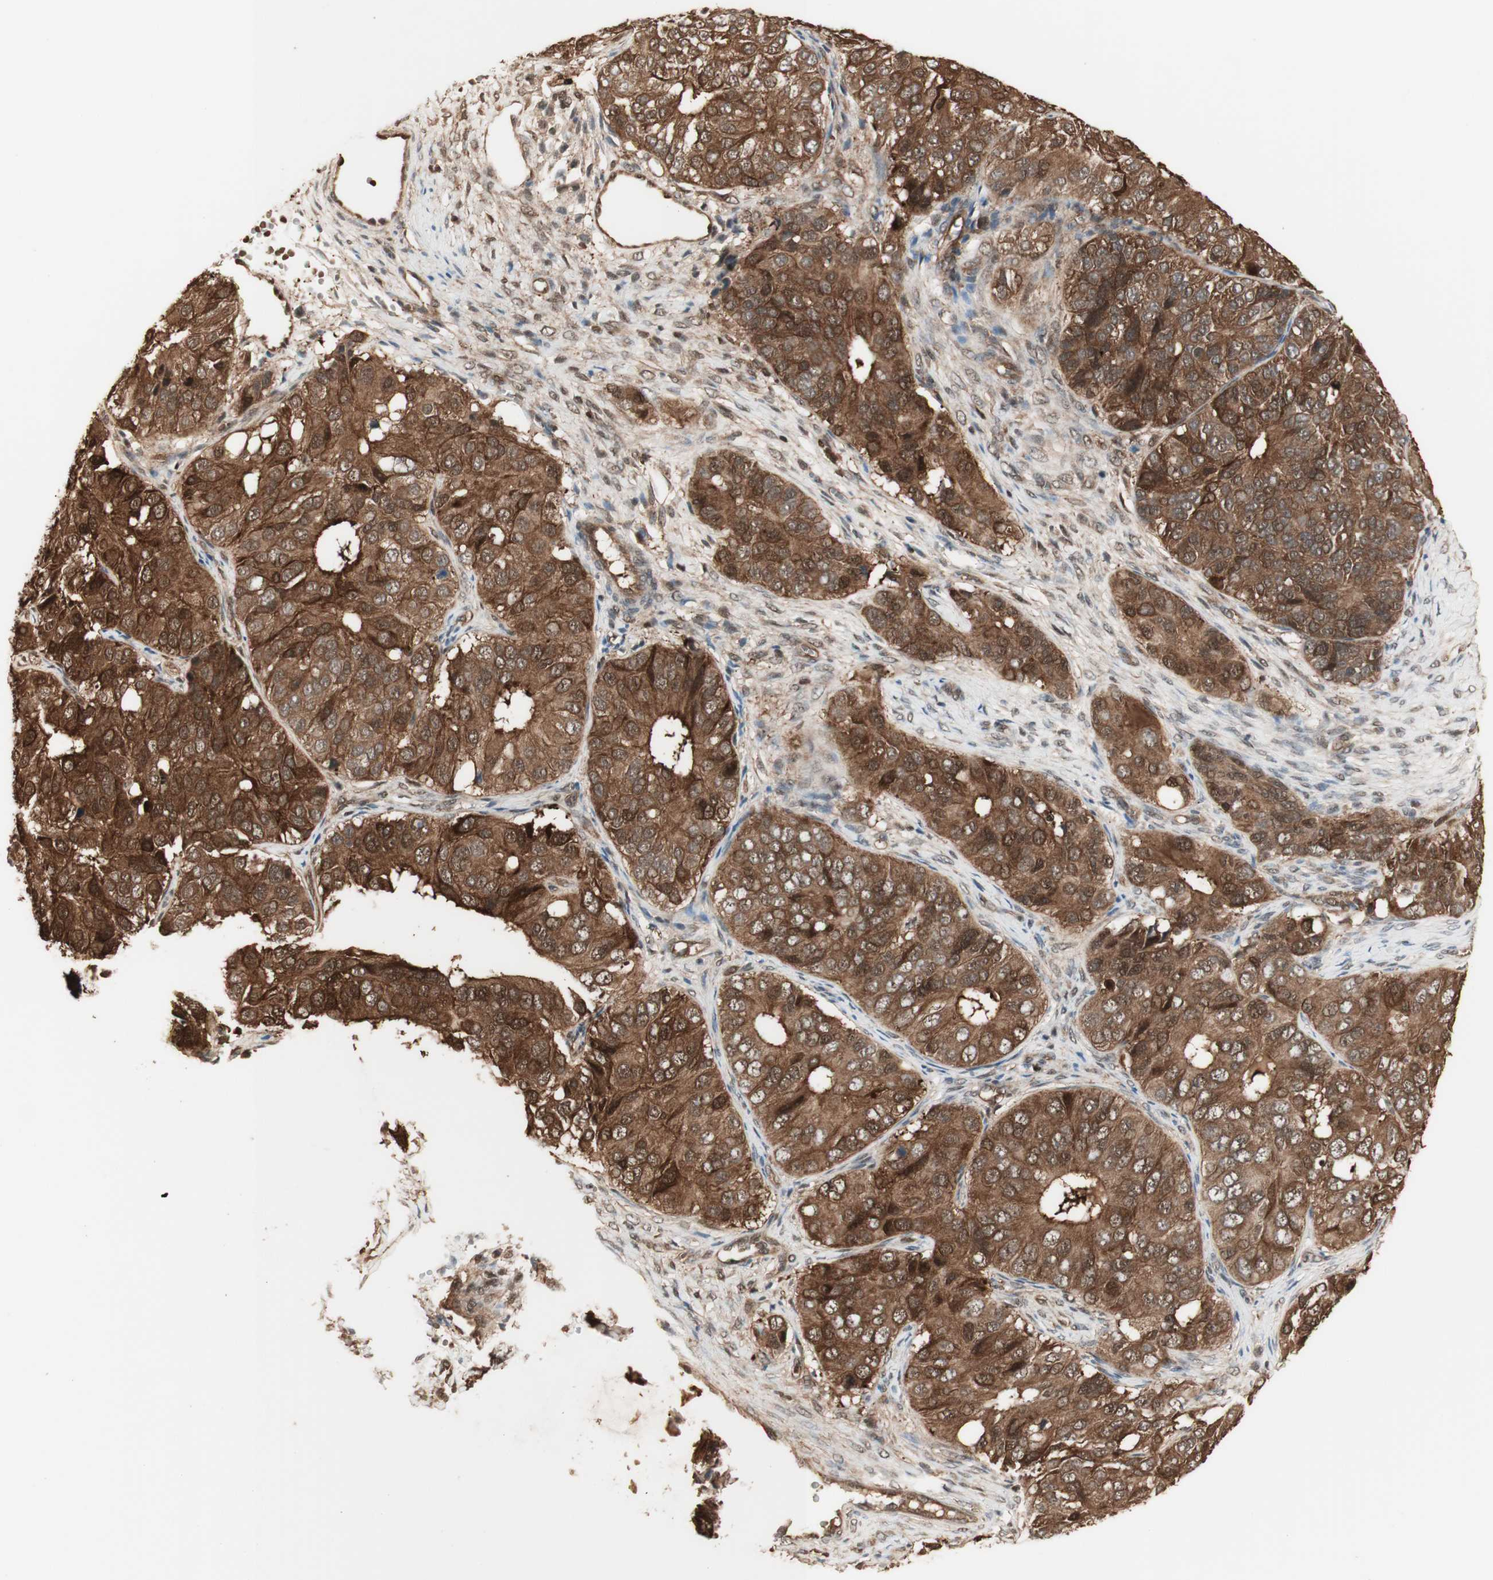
{"staining": {"intensity": "moderate", "quantity": ">75%", "location": "cytoplasmic/membranous,nuclear"}, "tissue": "ovarian cancer", "cell_type": "Tumor cells", "image_type": "cancer", "snomed": [{"axis": "morphology", "description": "Carcinoma, endometroid"}, {"axis": "topography", "description": "Ovary"}], "caption": "DAB immunohistochemical staining of ovarian cancer (endometroid carcinoma) exhibits moderate cytoplasmic/membranous and nuclear protein expression in approximately >75% of tumor cells.", "gene": "YWHAB", "patient": {"sex": "female", "age": 51}}